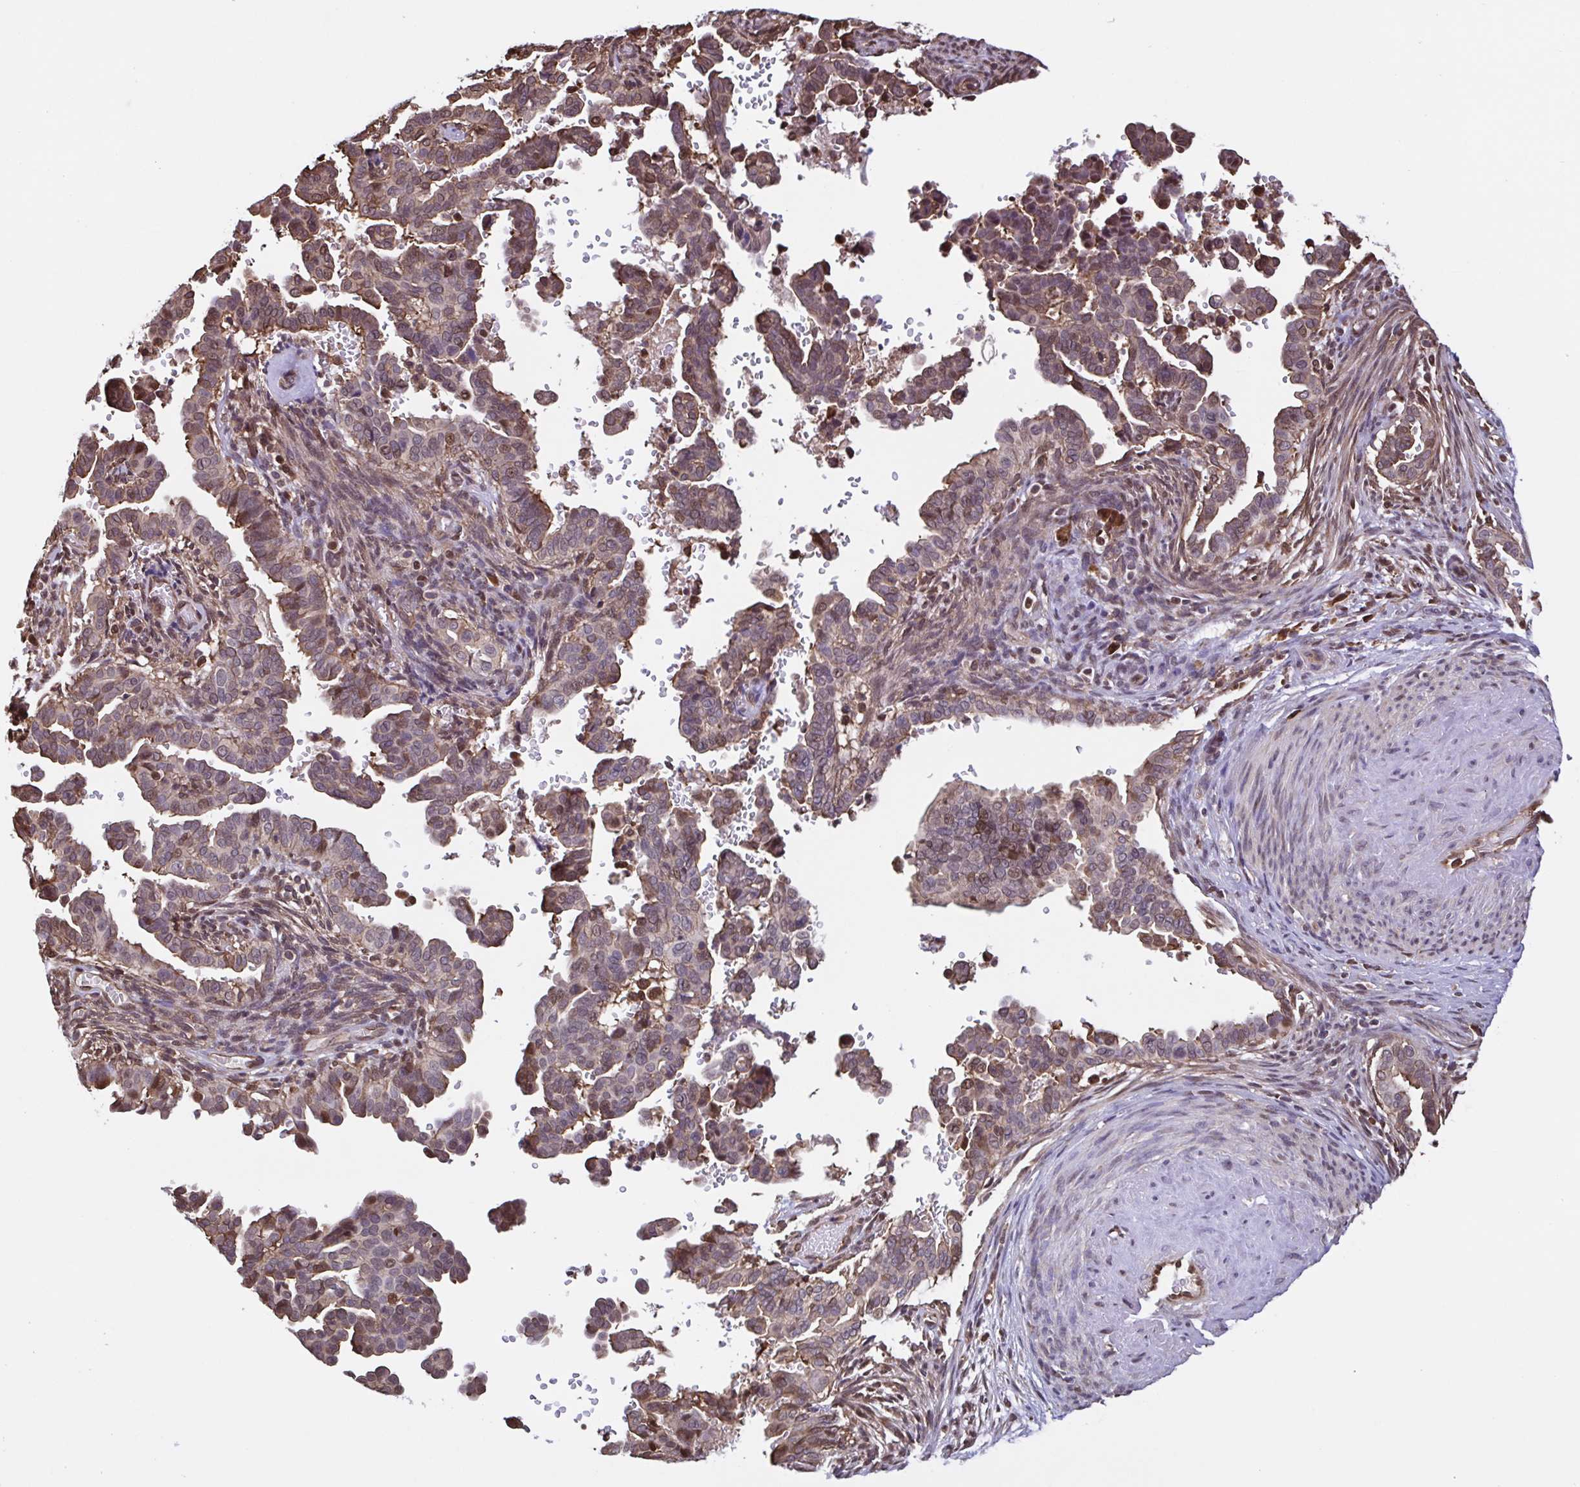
{"staining": {"intensity": "weak", "quantity": ">75%", "location": "cytoplasmic/membranous"}, "tissue": "cervical cancer", "cell_type": "Tumor cells", "image_type": "cancer", "snomed": [{"axis": "morphology", "description": "Adenocarcinoma, NOS"}, {"axis": "morphology", "description": "Adenocarcinoma, Low grade"}, {"axis": "topography", "description": "Cervix"}], "caption": "IHC micrograph of neoplastic tissue: human adenocarcinoma (cervical) stained using immunohistochemistry reveals low levels of weak protein expression localized specifically in the cytoplasmic/membranous of tumor cells, appearing as a cytoplasmic/membranous brown color.", "gene": "SEC63", "patient": {"sex": "female", "age": 35}}